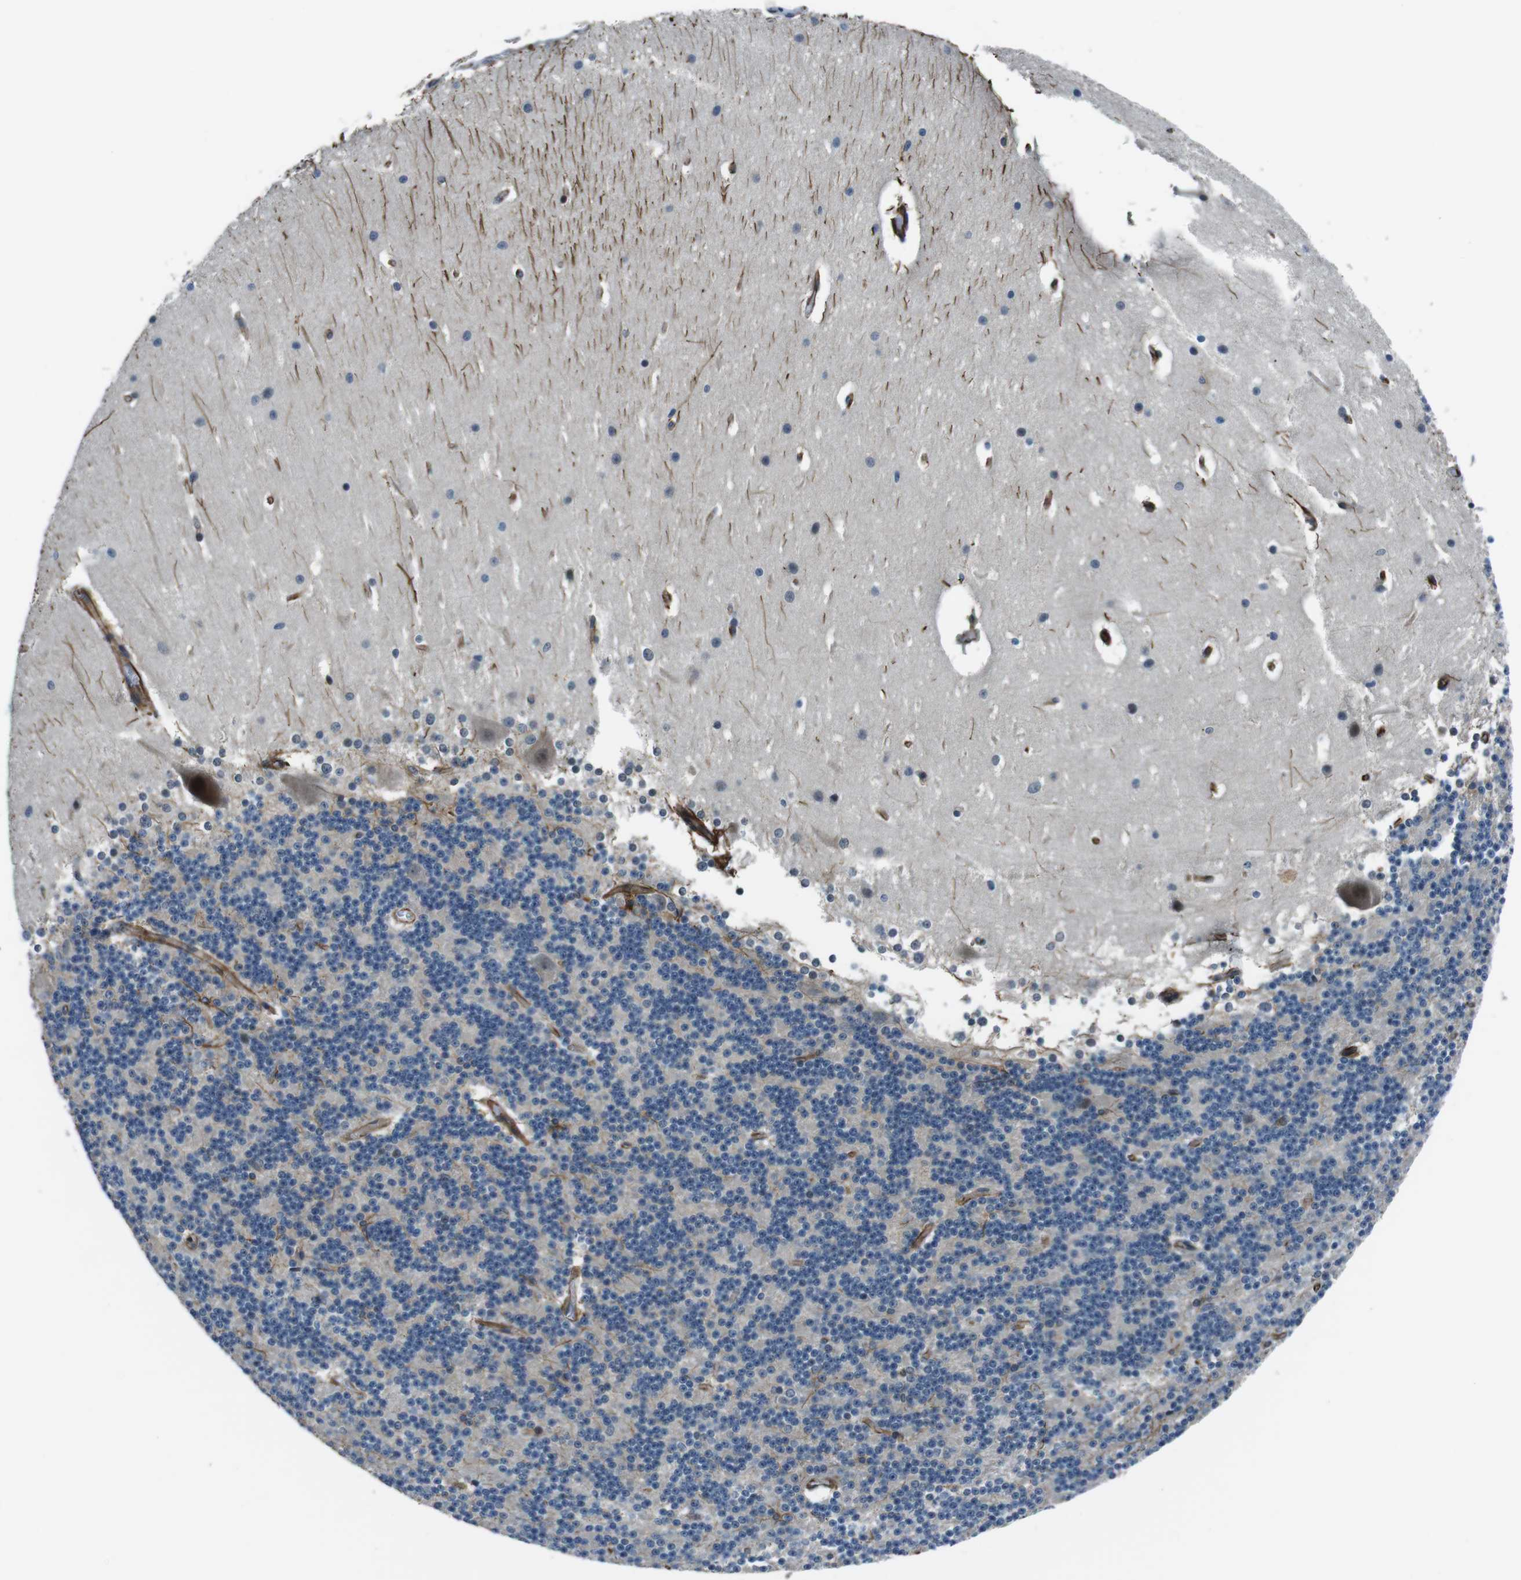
{"staining": {"intensity": "negative", "quantity": "none", "location": "none"}, "tissue": "cerebellum", "cell_type": "Cells in granular layer", "image_type": "normal", "snomed": [{"axis": "morphology", "description": "Normal tissue, NOS"}, {"axis": "topography", "description": "Cerebellum"}], "caption": "This is a image of IHC staining of benign cerebellum, which shows no positivity in cells in granular layer. (Brightfield microscopy of DAB (3,3'-diaminobenzidine) IHC at high magnification).", "gene": "LRRC49", "patient": {"sex": "female", "age": 19}}